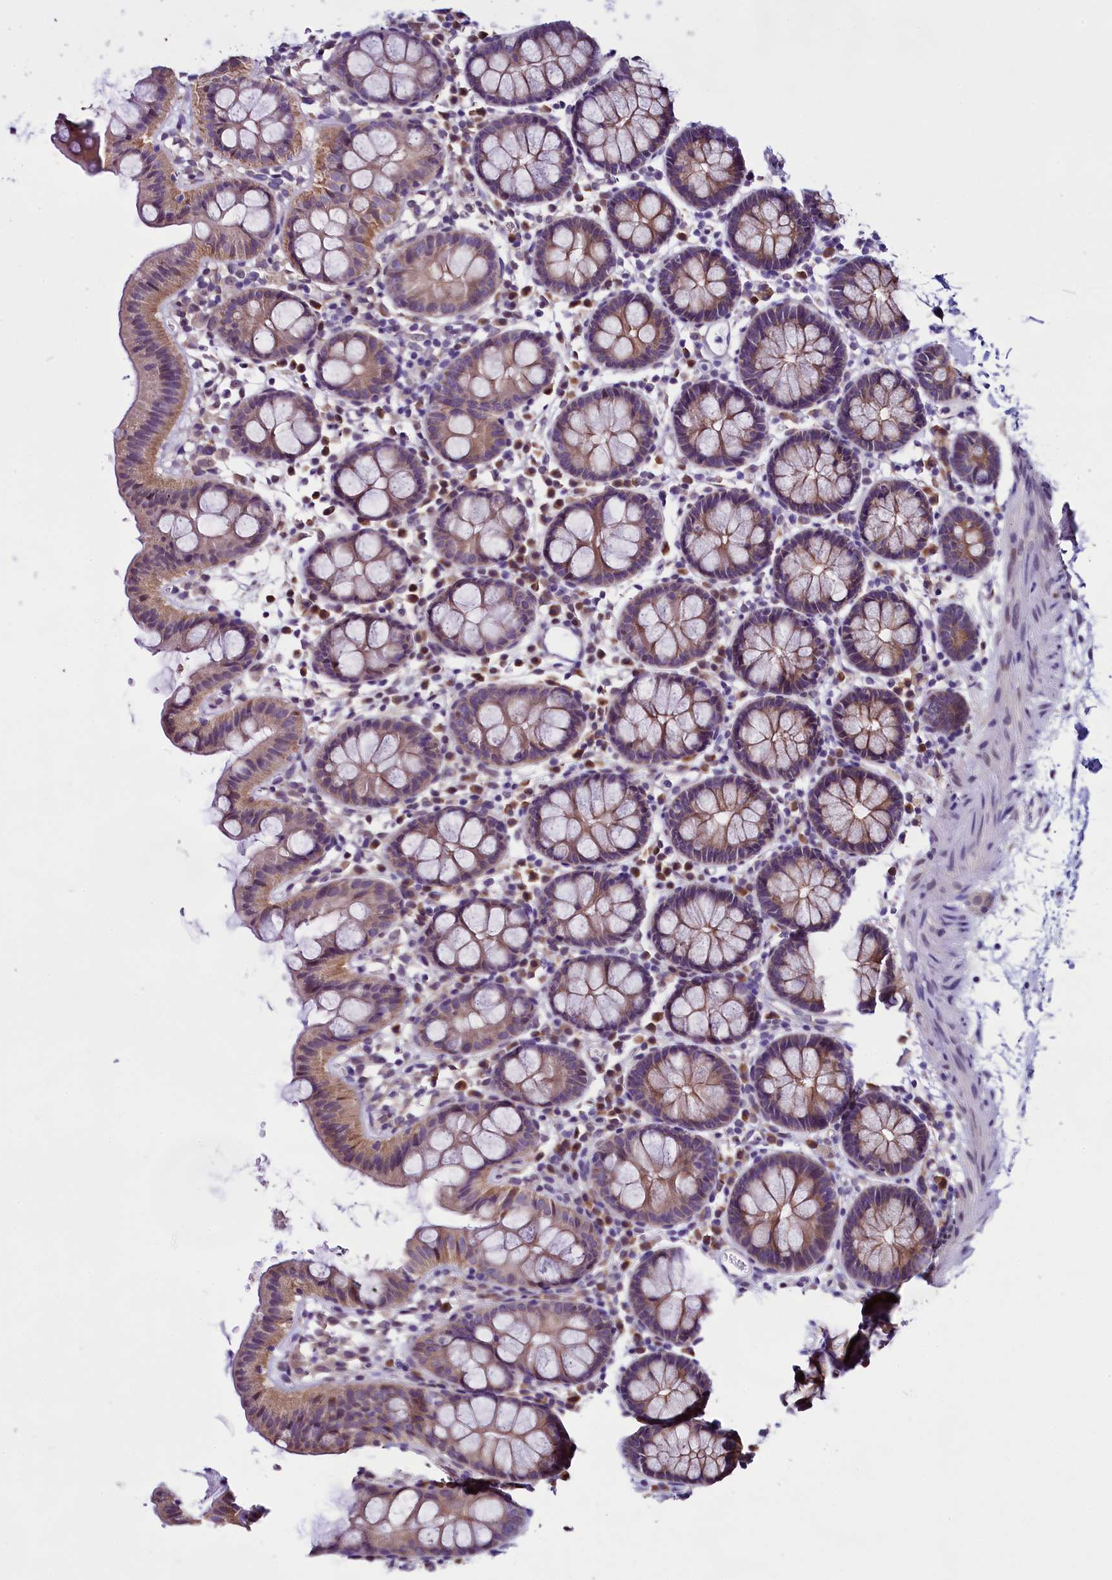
{"staining": {"intensity": "negative", "quantity": "none", "location": "none"}, "tissue": "colon", "cell_type": "Endothelial cells", "image_type": "normal", "snomed": [{"axis": "morphology", "description": "Normal tissue, NOS"}, {"axis": "topography", "description": "Colon"}], "caption": "This image is of benign colon stained with immunohistochemistry to label a protein in brown with the nuclei are counter-stained blue. There is no expression in endothelial cells.", "gene": "UACA", "patient": {"sex": "male", "age": 75}}